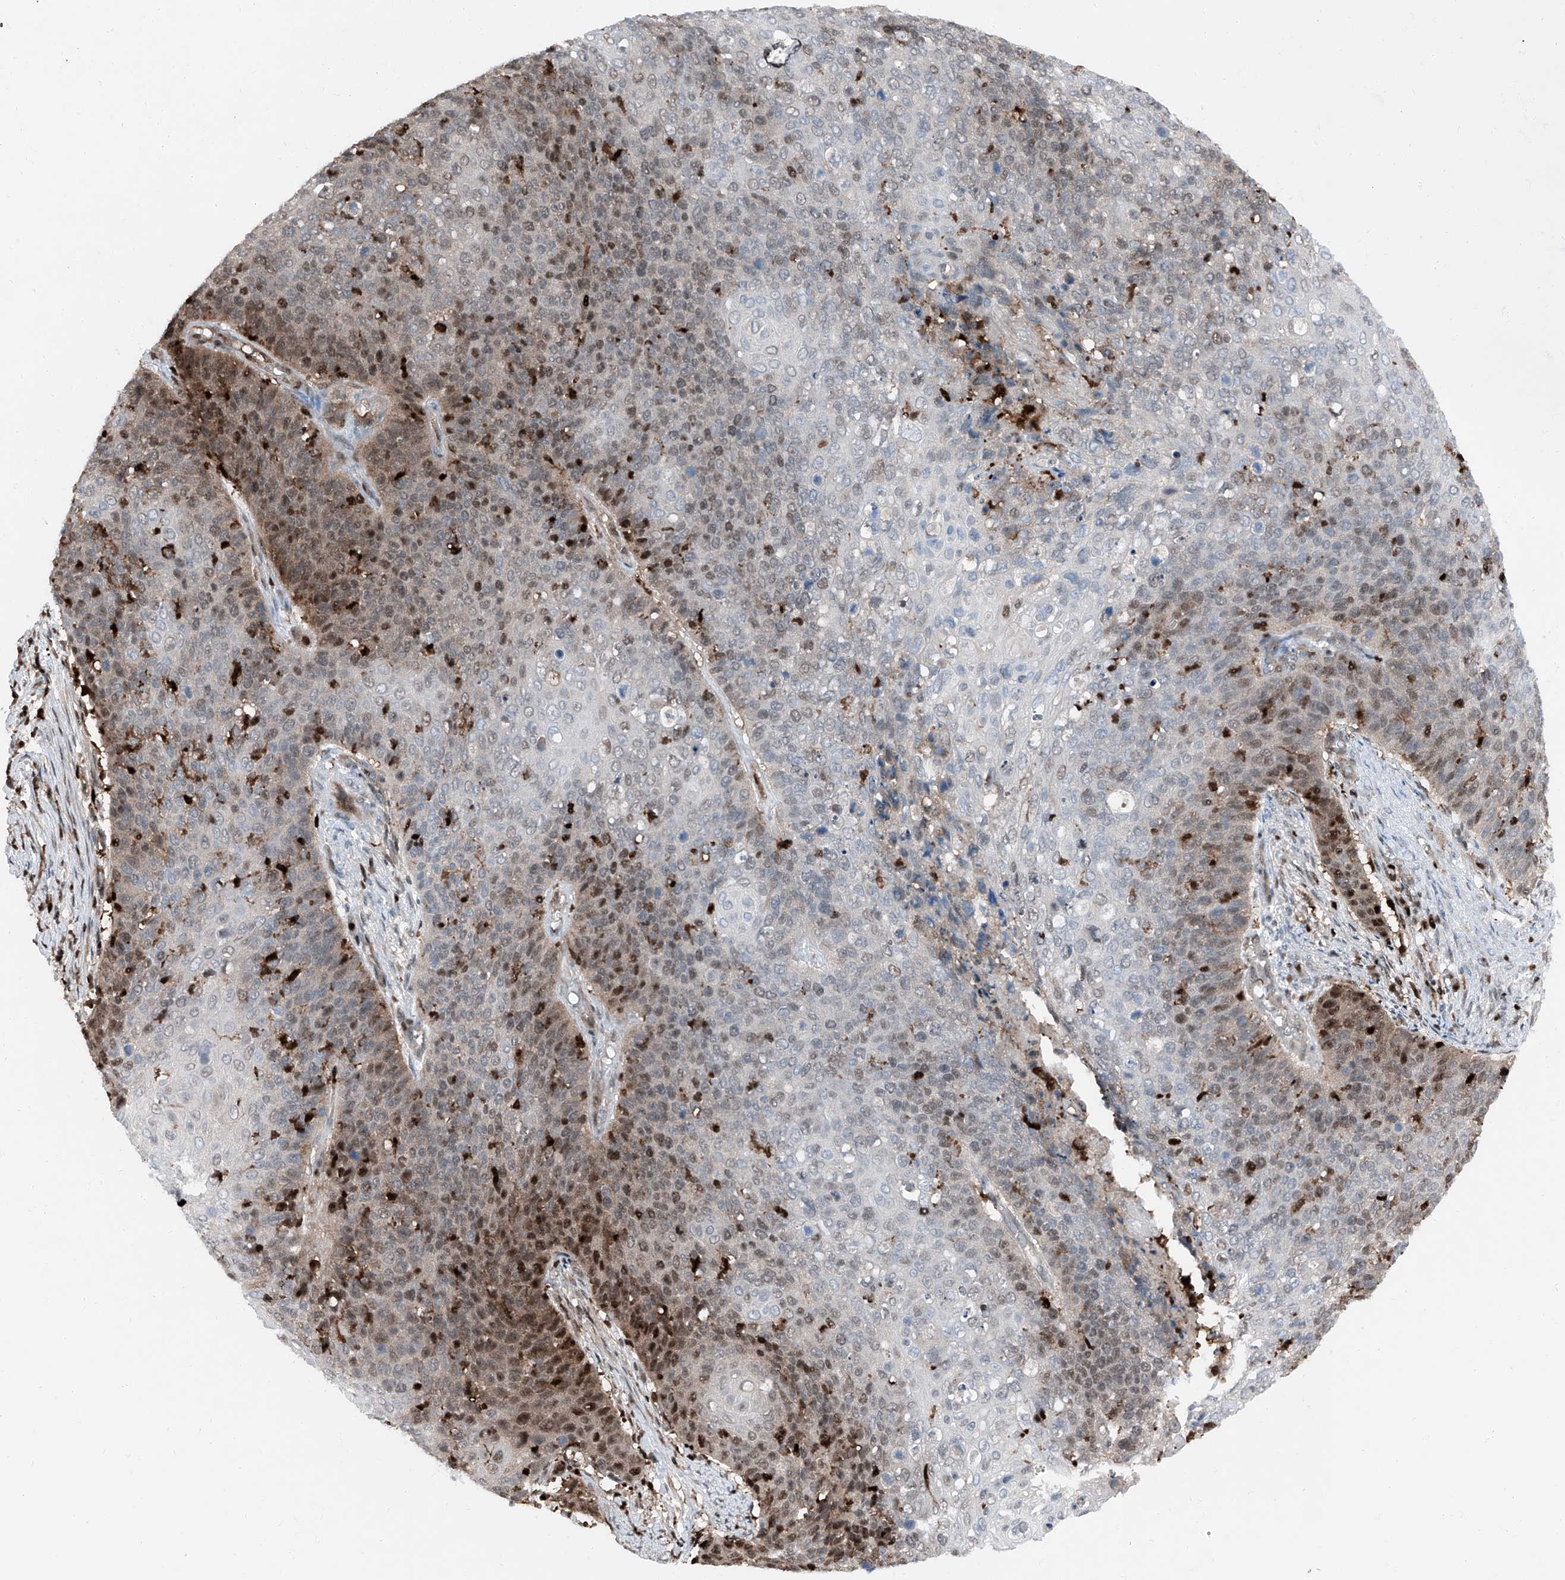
{"staining": {"intensity": "moderate", "quantity": "25%-75%", "location": "nuclear"}, "tissue": "cervical cancer", "cell_type": "Tumor cells", "image_type": "cancer", "snomed": [{"axis": "morphology", "description": "Squamous cell carcinoma, NOS"}, {"axis": "topography", "description": "Cervix"}], "caption": "A brown stain shows moderate nuclear expression of a protein in human cervical cancer (squamous cell carcinoma) tumor cells.", "gene": "PSMB10", "patient": {"sex": "female", "age": 39}}